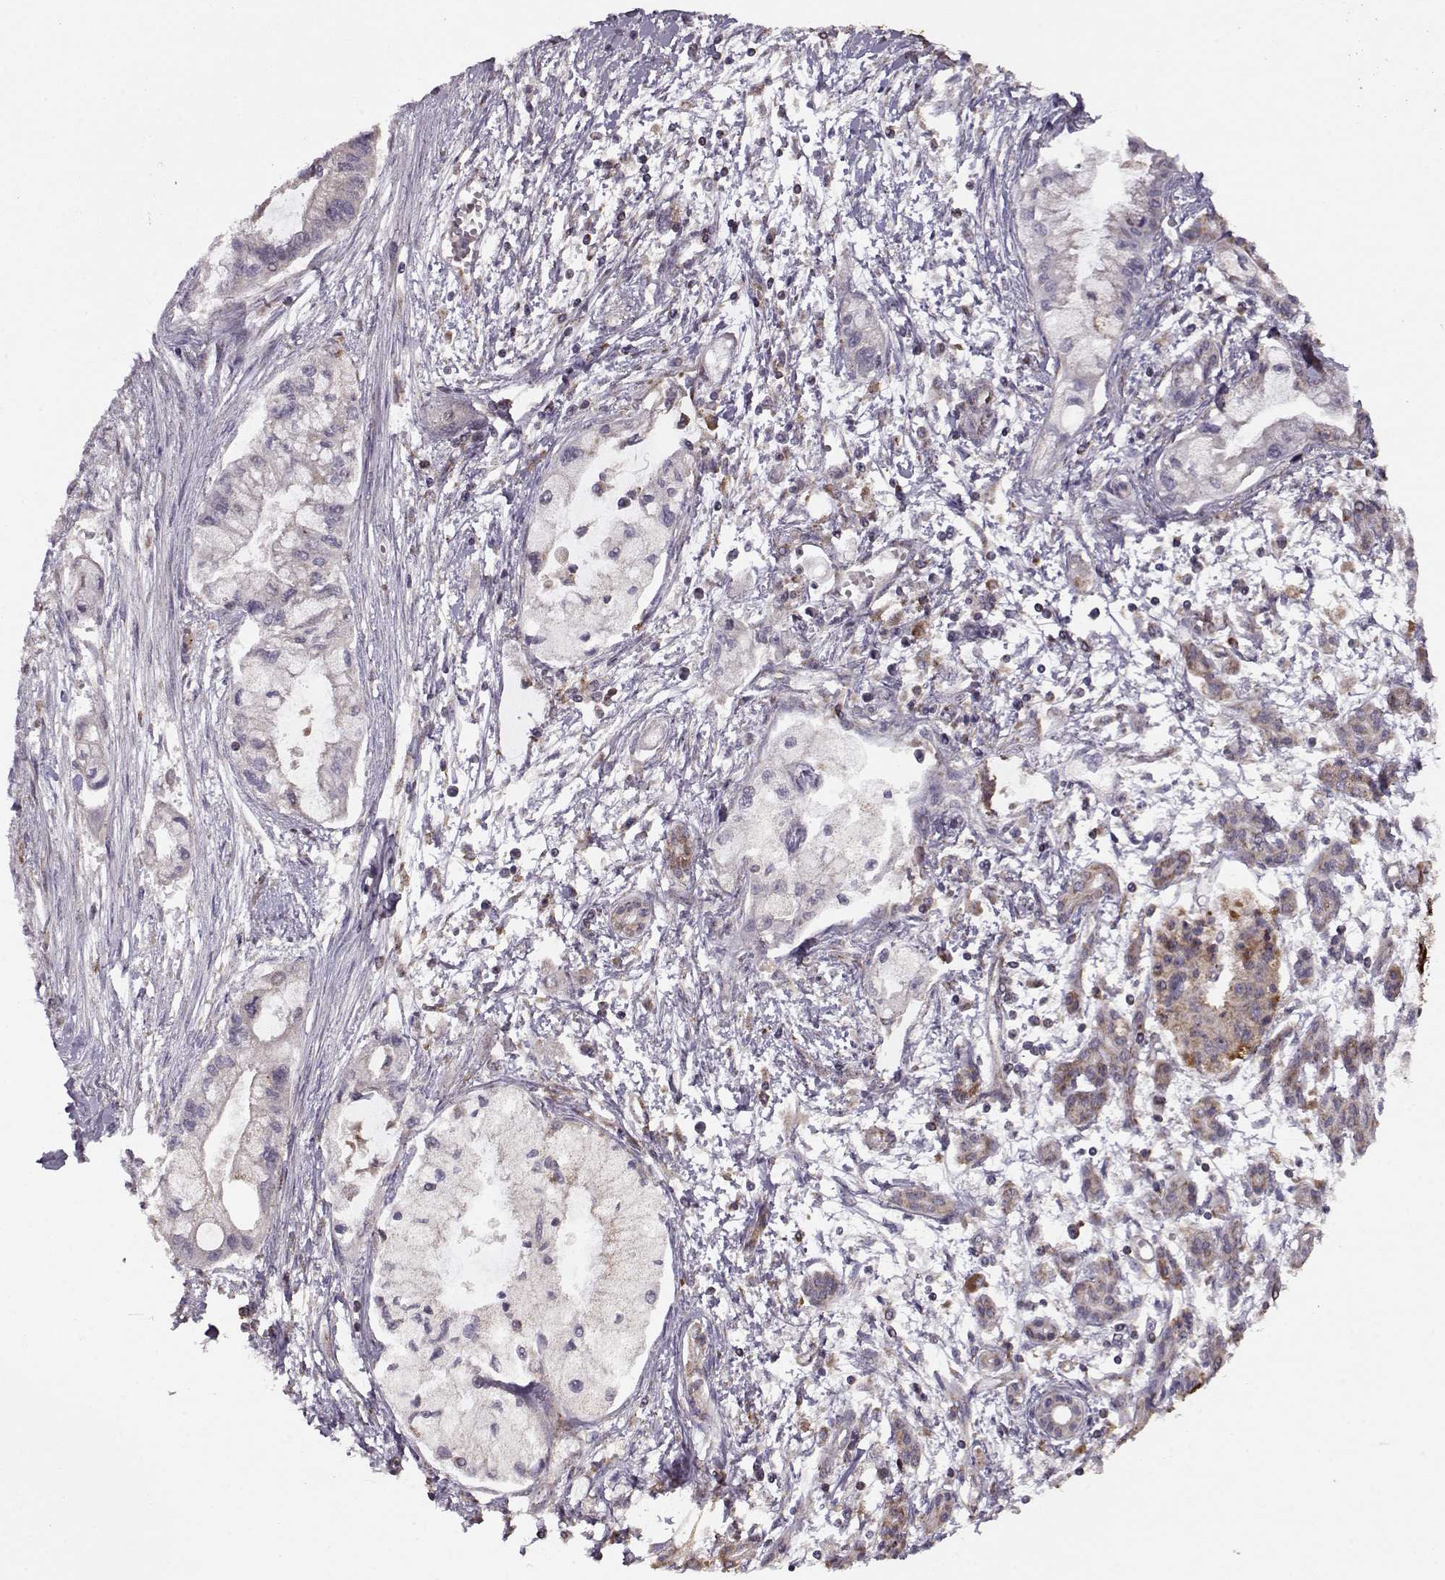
{"staining": {"intensity": "moderate", "quantity": "<25%", "location": "cytoplasmic/membranous"}, "tissue": "pancreatic cancer", "cell_type": "Tumor cells", "image_type": "cancer", "snomed": [{"axis": "morphology", "description": "Adenocarcinoma, NOS"}, {"axis": "topography", "description": "Pancreas"}], "caption": "Pancreatic cancer tissue exhibits moderate cytoplasmic/membranous expression in about <25% of tumor cells, visualized by immunohistochemistry.", "gene": "CMTM3", "patient": {"sex": "male", "age": 54}}